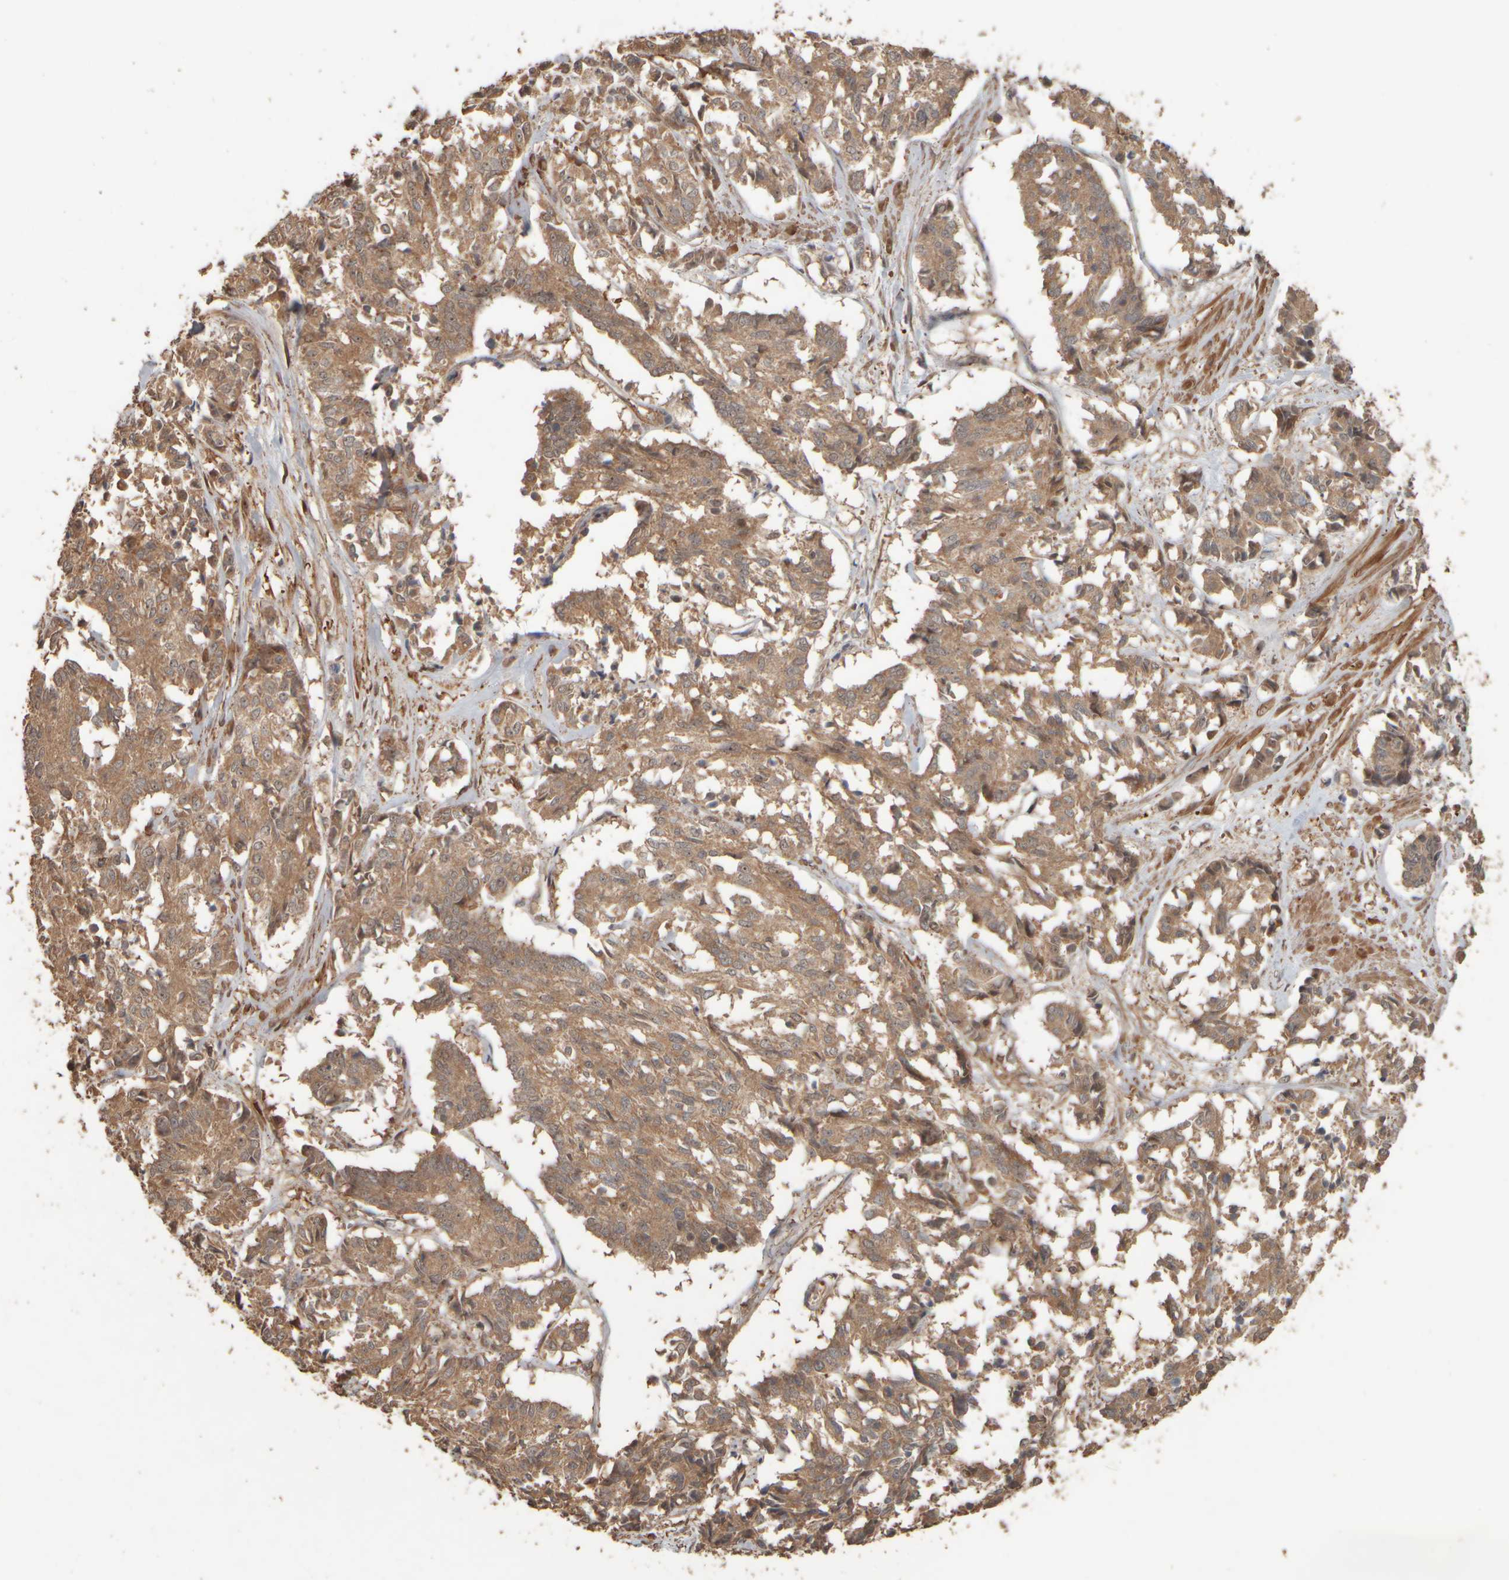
{"staining": {"intensity": "moderate", "quantity": ">75%", "location": "cytoplasmic/membranous,nuclear"}, "tissue": "cervical cancer", "cell_type": "Tumor cells", "image_type": "cancer", "snomed": [{"axis": "morphology", "description": "Squamous cell carcinoma, NOS"}, {"axis": "topography", "description": "Cervix"}], "caption": "Protein staining of cervical cancer (squamous cell carcinoma) tissue shows moderate cytoplasmic/membranous and nuclear positivity in approximately >75% of tumor cells. Nuclei are stained in blue.", "gene": "SPHK1", "patient": {"sex": "female", "age": 35}}